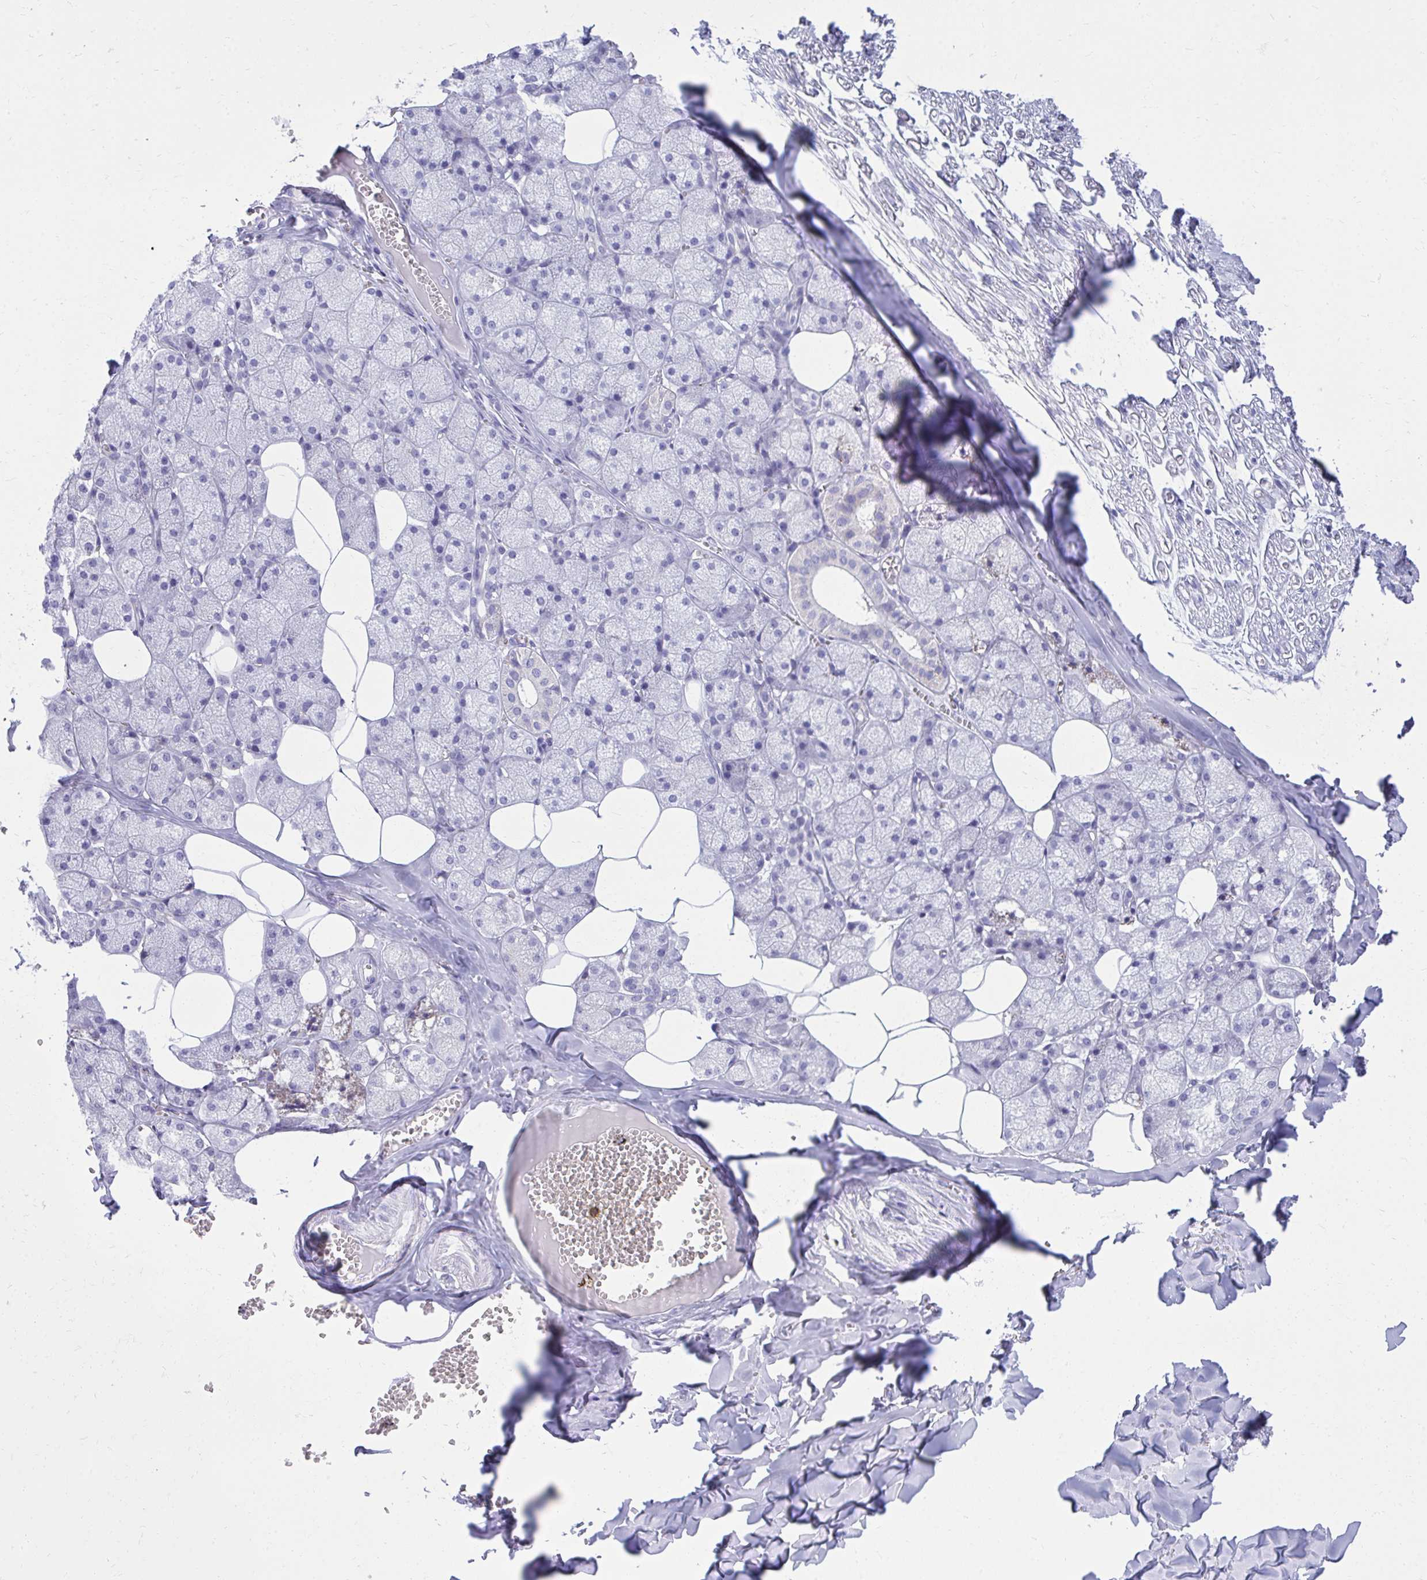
{"staining": {"intensity": "weak", "quantity": "<25%", "location": "cytoplasmic/membranous"}, "tissue": "salivary gland", "cell_type": "Glandular cells", "image_type": "normal", "snomed": [{"axis": "morphology", "description": "Normal tissue, NOS"}, {"axis": "topography", "description": "Salivary gland"}, {"axis": "topography", "description": "Peripheral nerve tissue"}], "caption": "Image shows no protein expression in glandular cells of normal salivary gland.", "gene": "AIG1", "patient": {"sex": "male", "age": 38}}